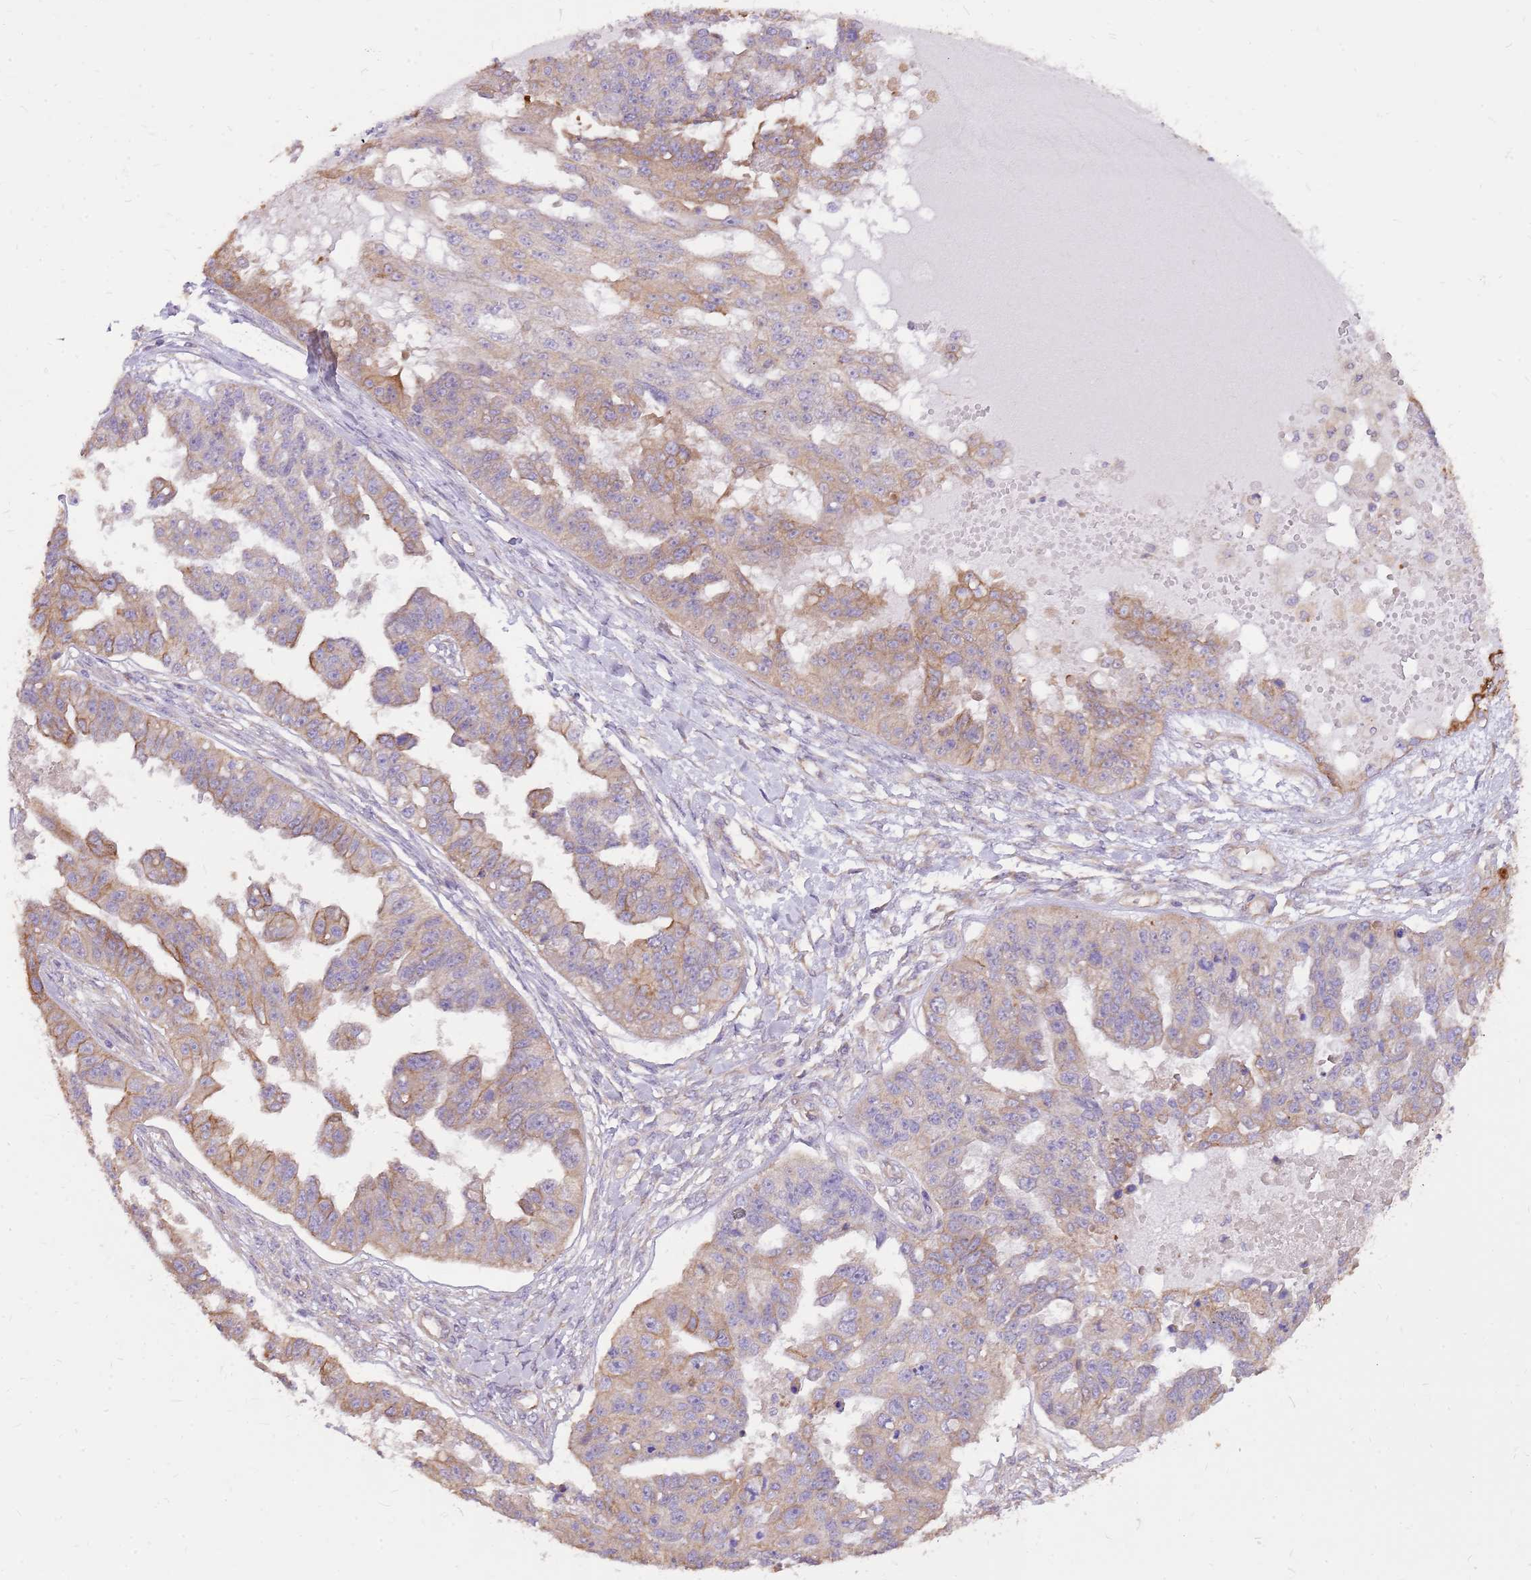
{"staining": {"intensity": "moderate", "quantity": "25%-75%", "location": "cytoplasmic/membranous"}, "tissue": "ovarian cancer", "cell_type": "Tumor cells", "image_type": "cancer", "snomed": [{"axis": "morphology", "description": "Cystadenocarcinoma, serous, NOS"}, {"axis": "topography", "description": "Ovary"}], "caption": "Ovarian cancer (serous cystadenocarcinoma) tissue reveals moderate cytoplasmic/membranous staining in approximately 25%-75% of tumor cells", "gene": "WASHC4", "patient": {"sex": "female", "age": 58}}